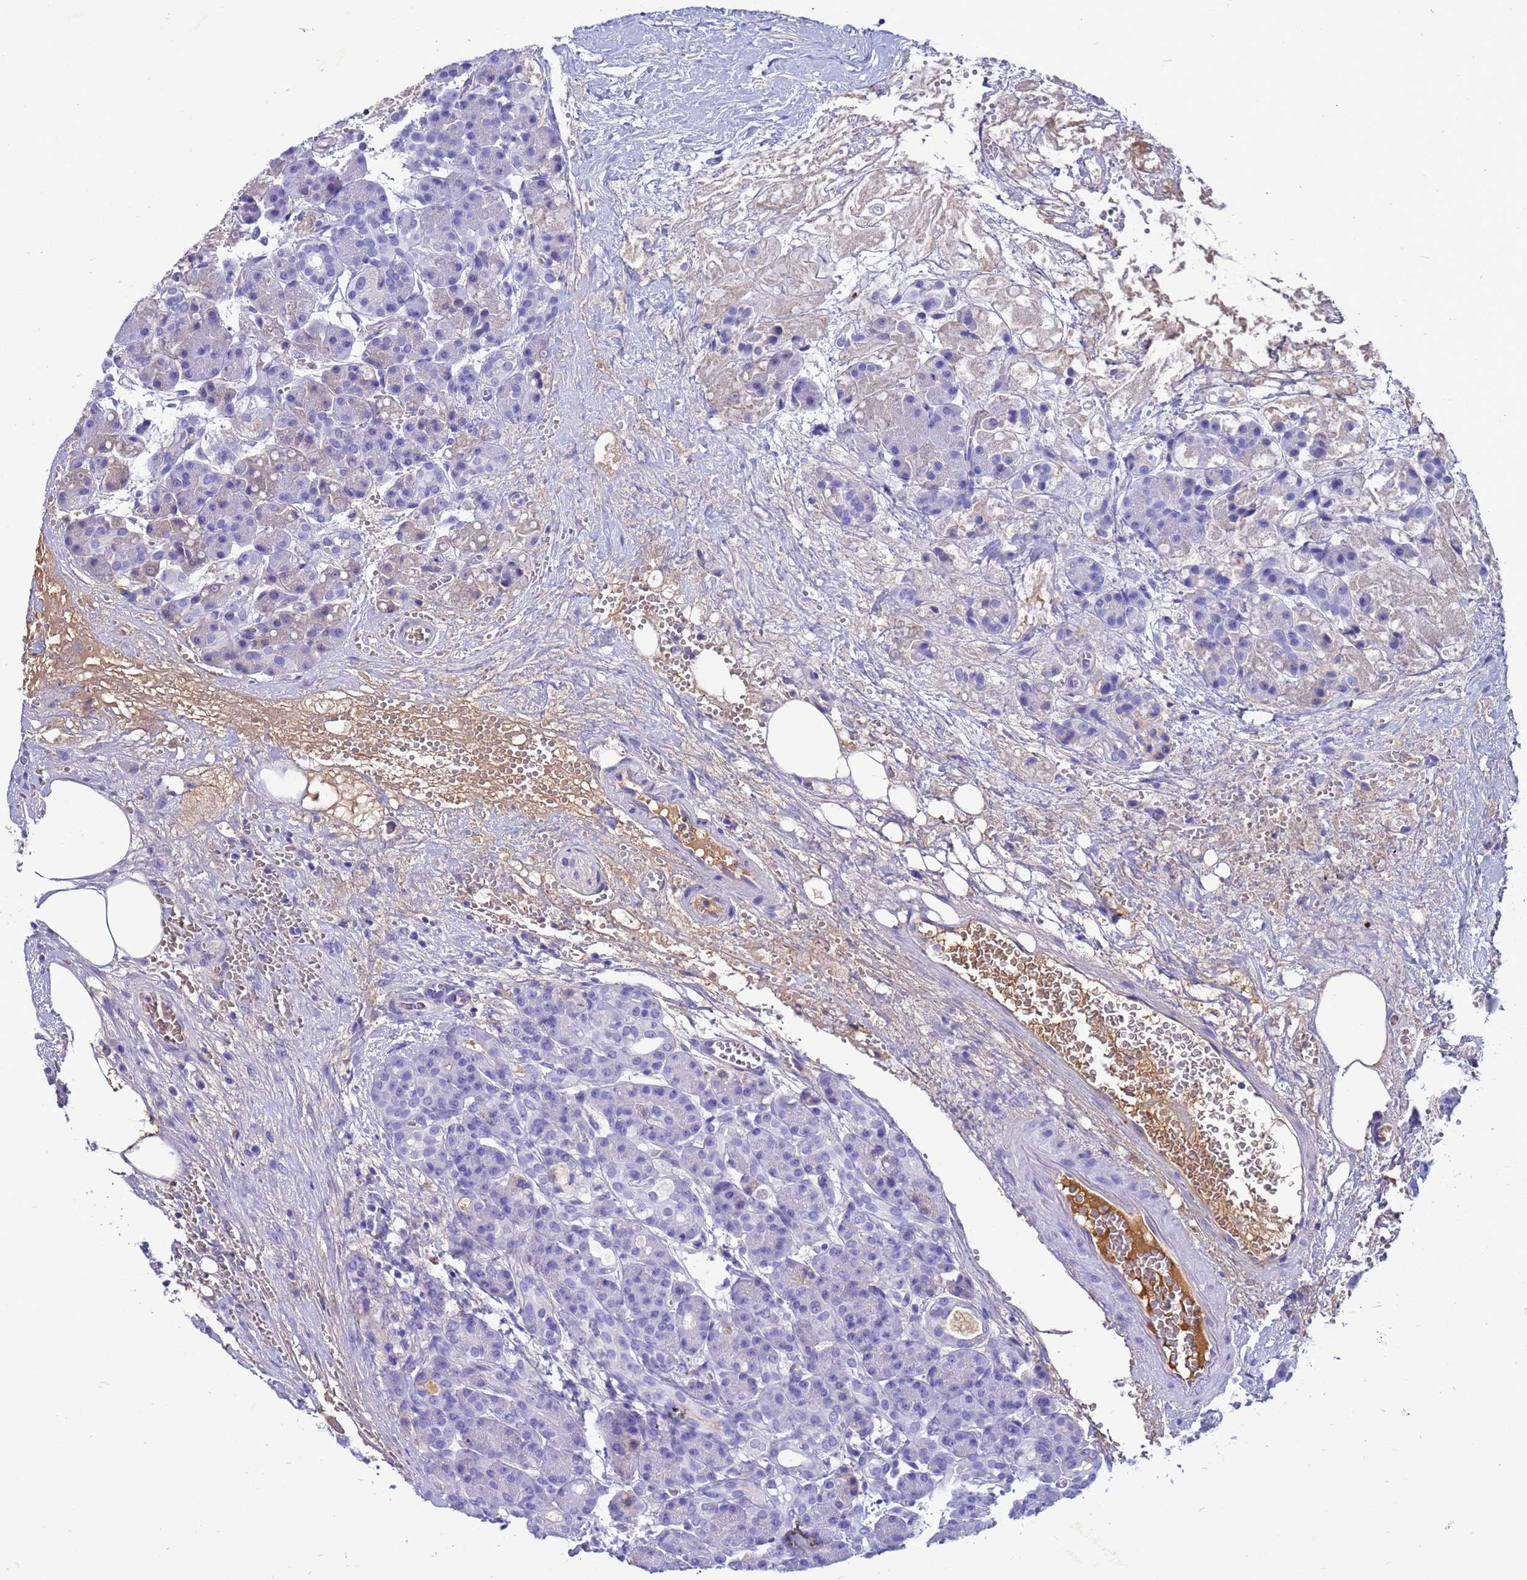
{"staining": {"intensity": "weak", "quantity": "<25%", "location": "cytoplasmic/membranous"}, "tissue": "pancreas", "cell_type": "Exocrine glandular cells", "image_type": "normal", "snomed": [{"axis": "morphology", "description": "Normal tissue, NOS"}, {"axis": "topography", "description": "Pancreas"}], "caption": "Exocrine glandular cells show no significant protein positivity in unremarkable pancreas.", "gene": "H1", "patient": {"sex": "male", "age": 63}}